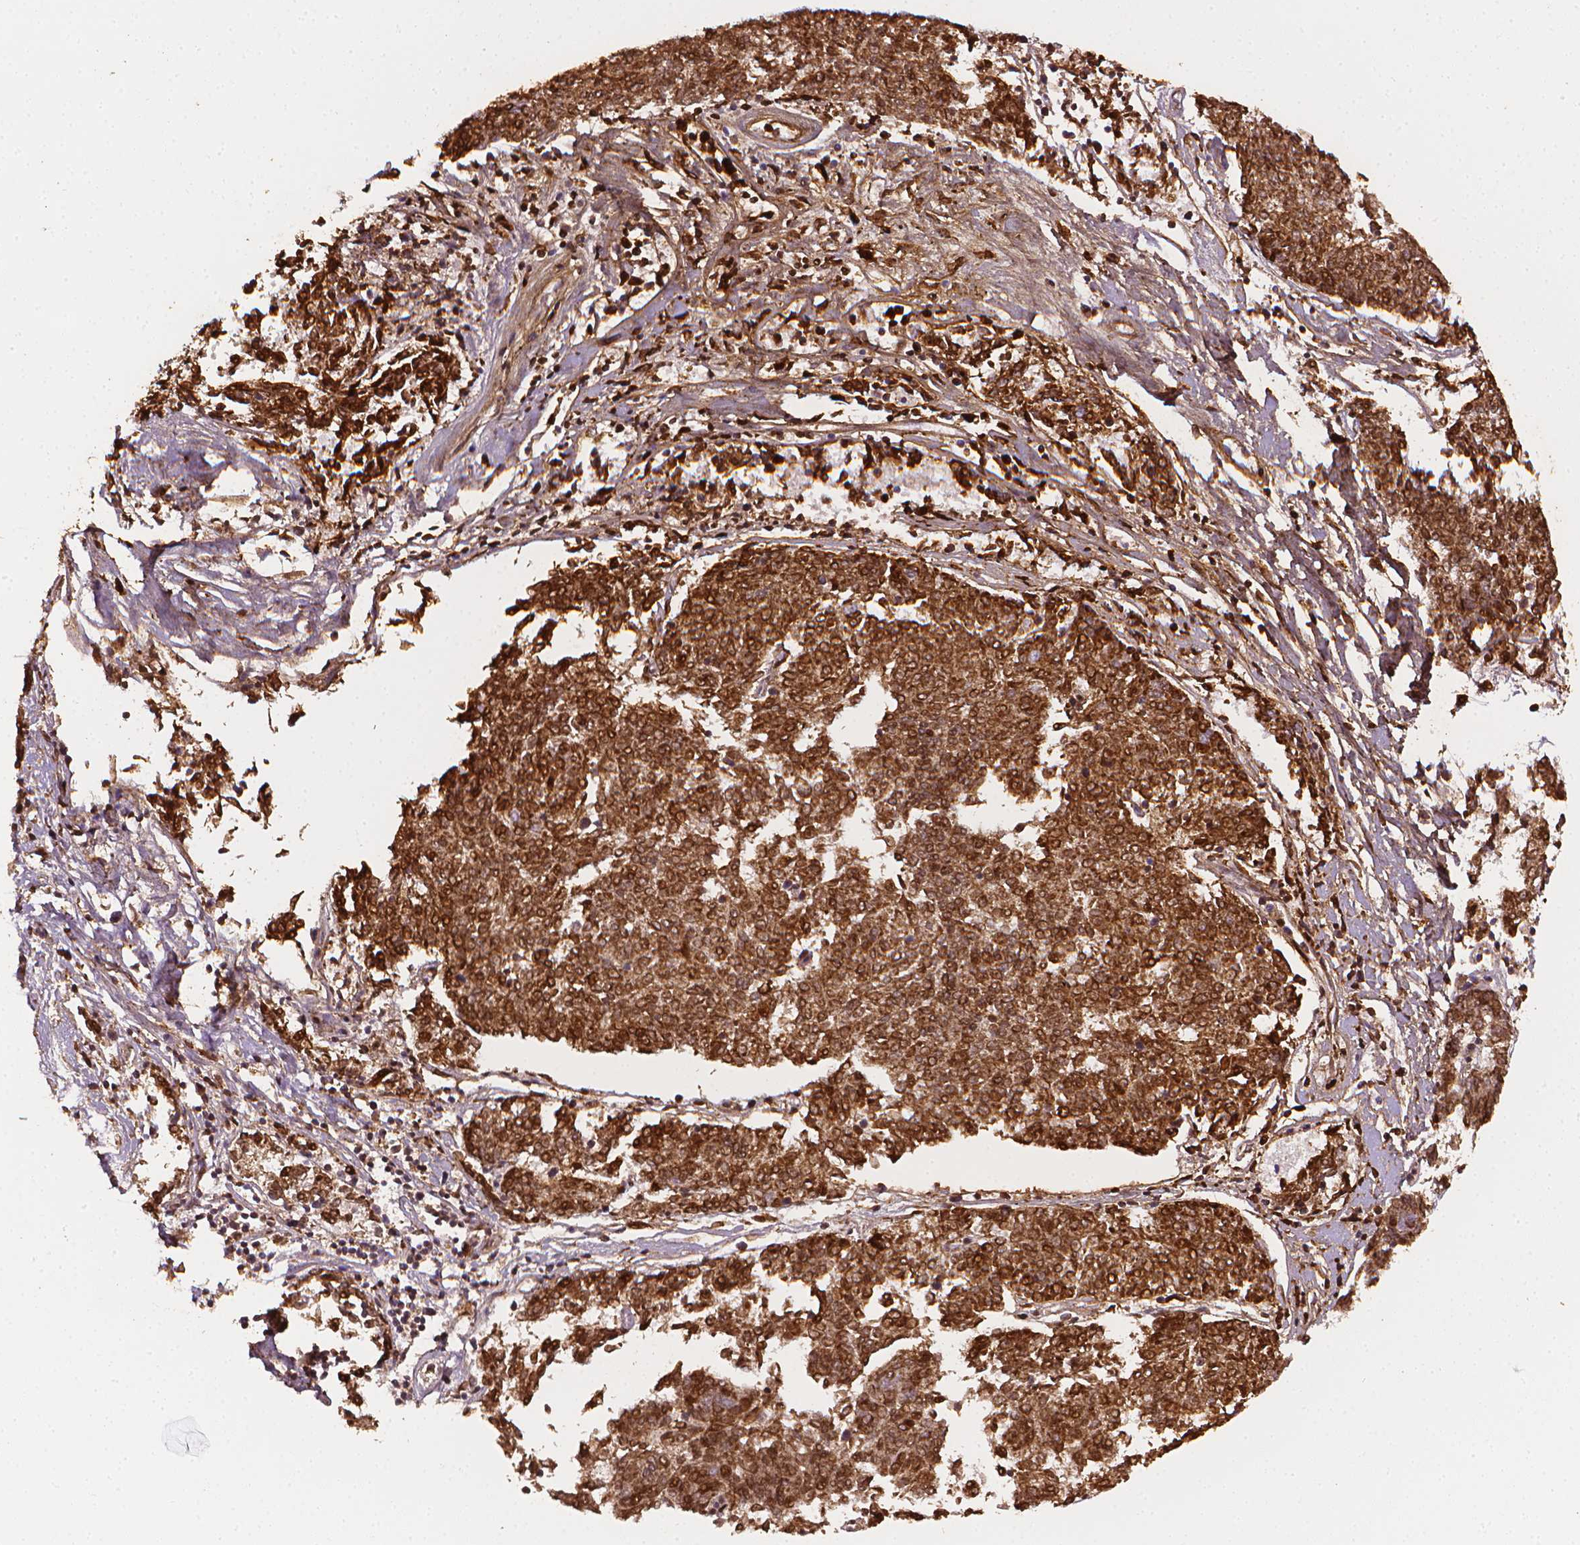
{"staining": {"intensity": "strong", "quantity": ">75%", "location": "cytoplasmic/membranous"}, "tissue": "melanoma", "cell_type": "Tumor cells", "image_type": "cancer", "snomed": [{"axis": "morphology", "description": "Malignant melanoma, NOS"}, {"axis": "topography", "description": "Skin"}], "caption": "Immunohistochemistry (IHC) image of neoplastic tissue: melanoma stained using IHC shows high levels of strong protein expression localized specifically in the cytoplasmic/membranous of tumor cells, appearing as a cytoplasmic/membranous brown color.", "gene": "DCN", "patient": {"sex": "female", "age": 72}}